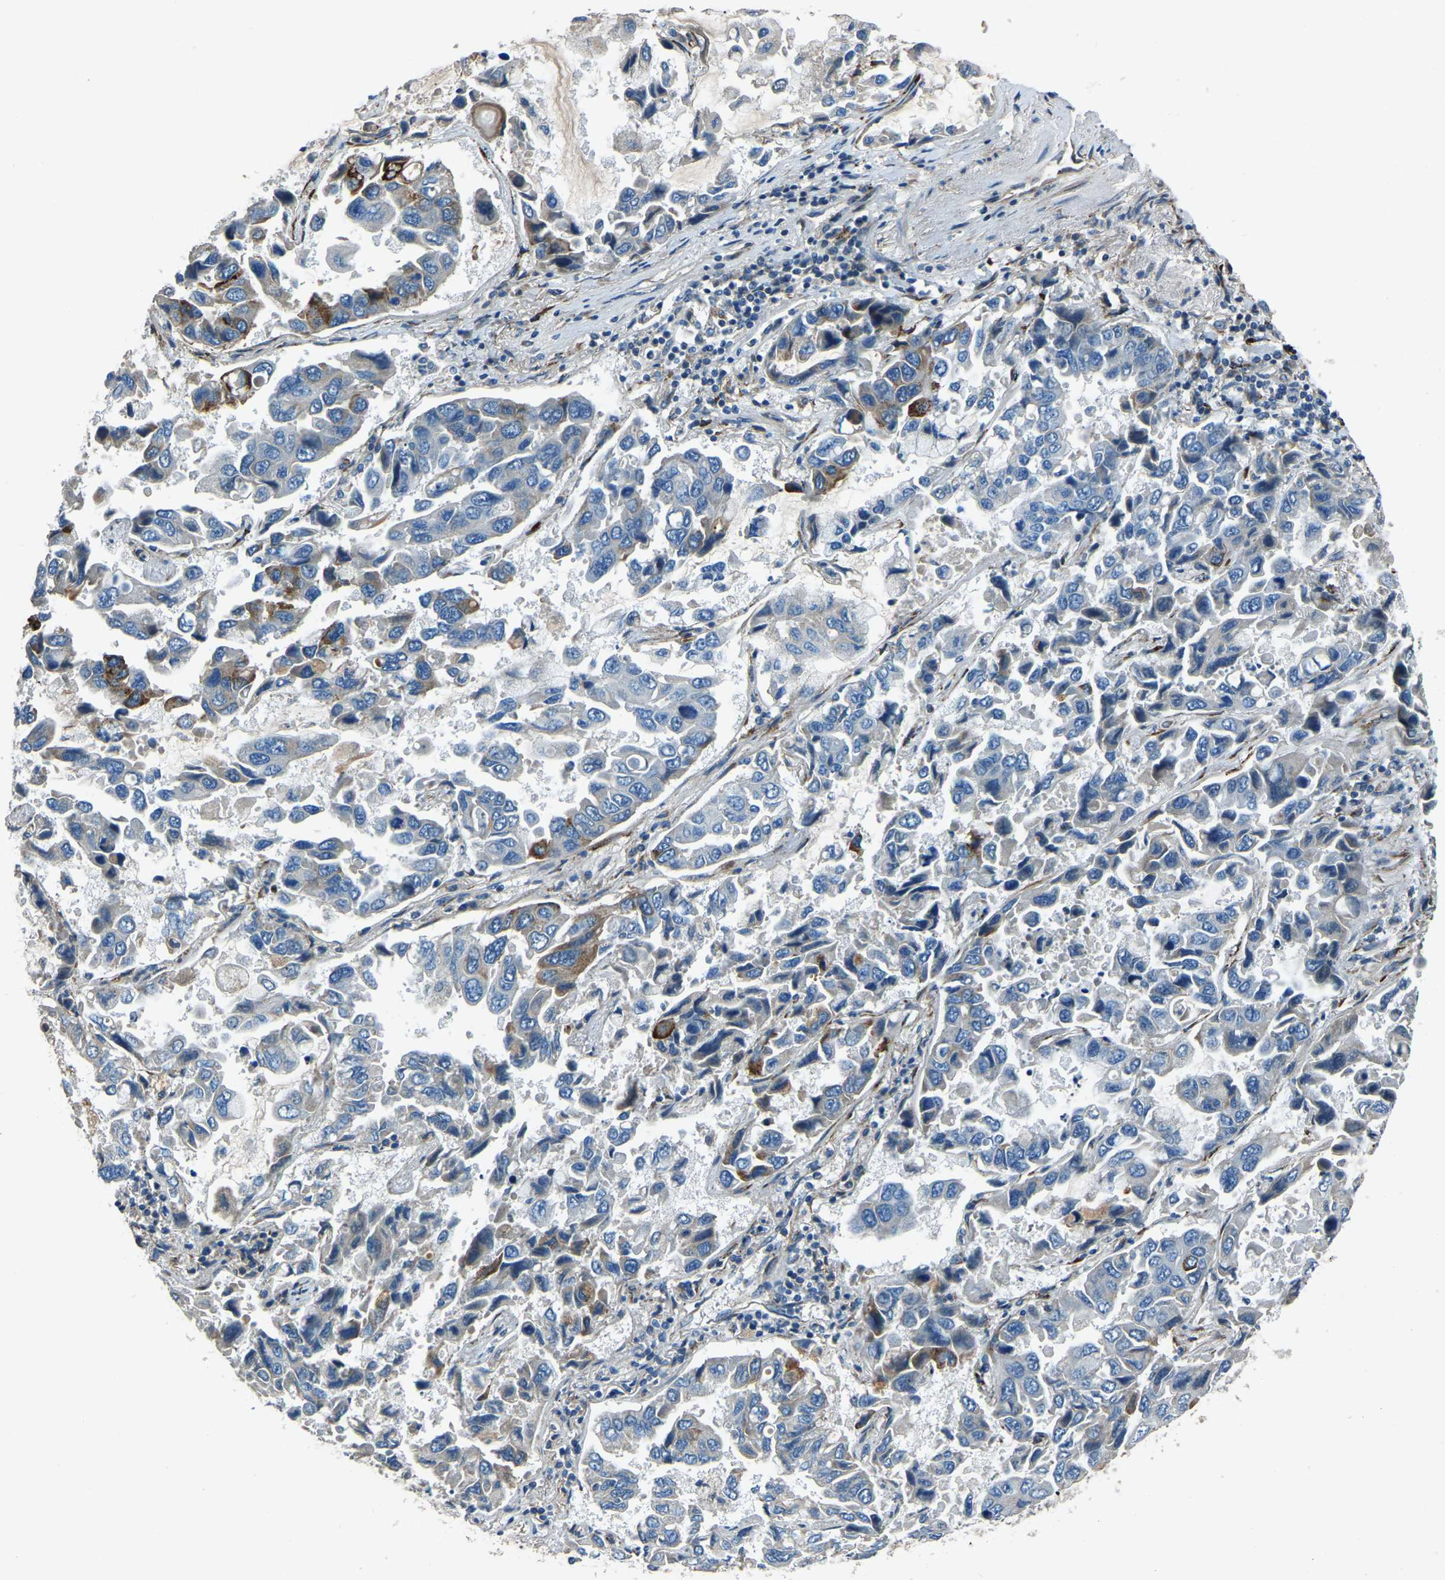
{"staining": {"intensity": "moderate", "quantity": "<25%", "location": "cytoplasmic/membranous"}, "tissue": "lung cancer", "cell_type": "Tumor cells", "image_type": "cancer", "snomed": [{"axis": "morphology", "description": "Adenocarcinoma, NOS"}, {"axis": "topography", "description": "Lung"}], "caption": "A high-resolution image shows immunohistochemistry (IHC) staining of lung cancer, which reveals moderate cytoplasmic/membranous positivity in approximately <25% of tumor cells.", "gene": "COL3A1", "patient": {"sex": "male", "age": 64}}